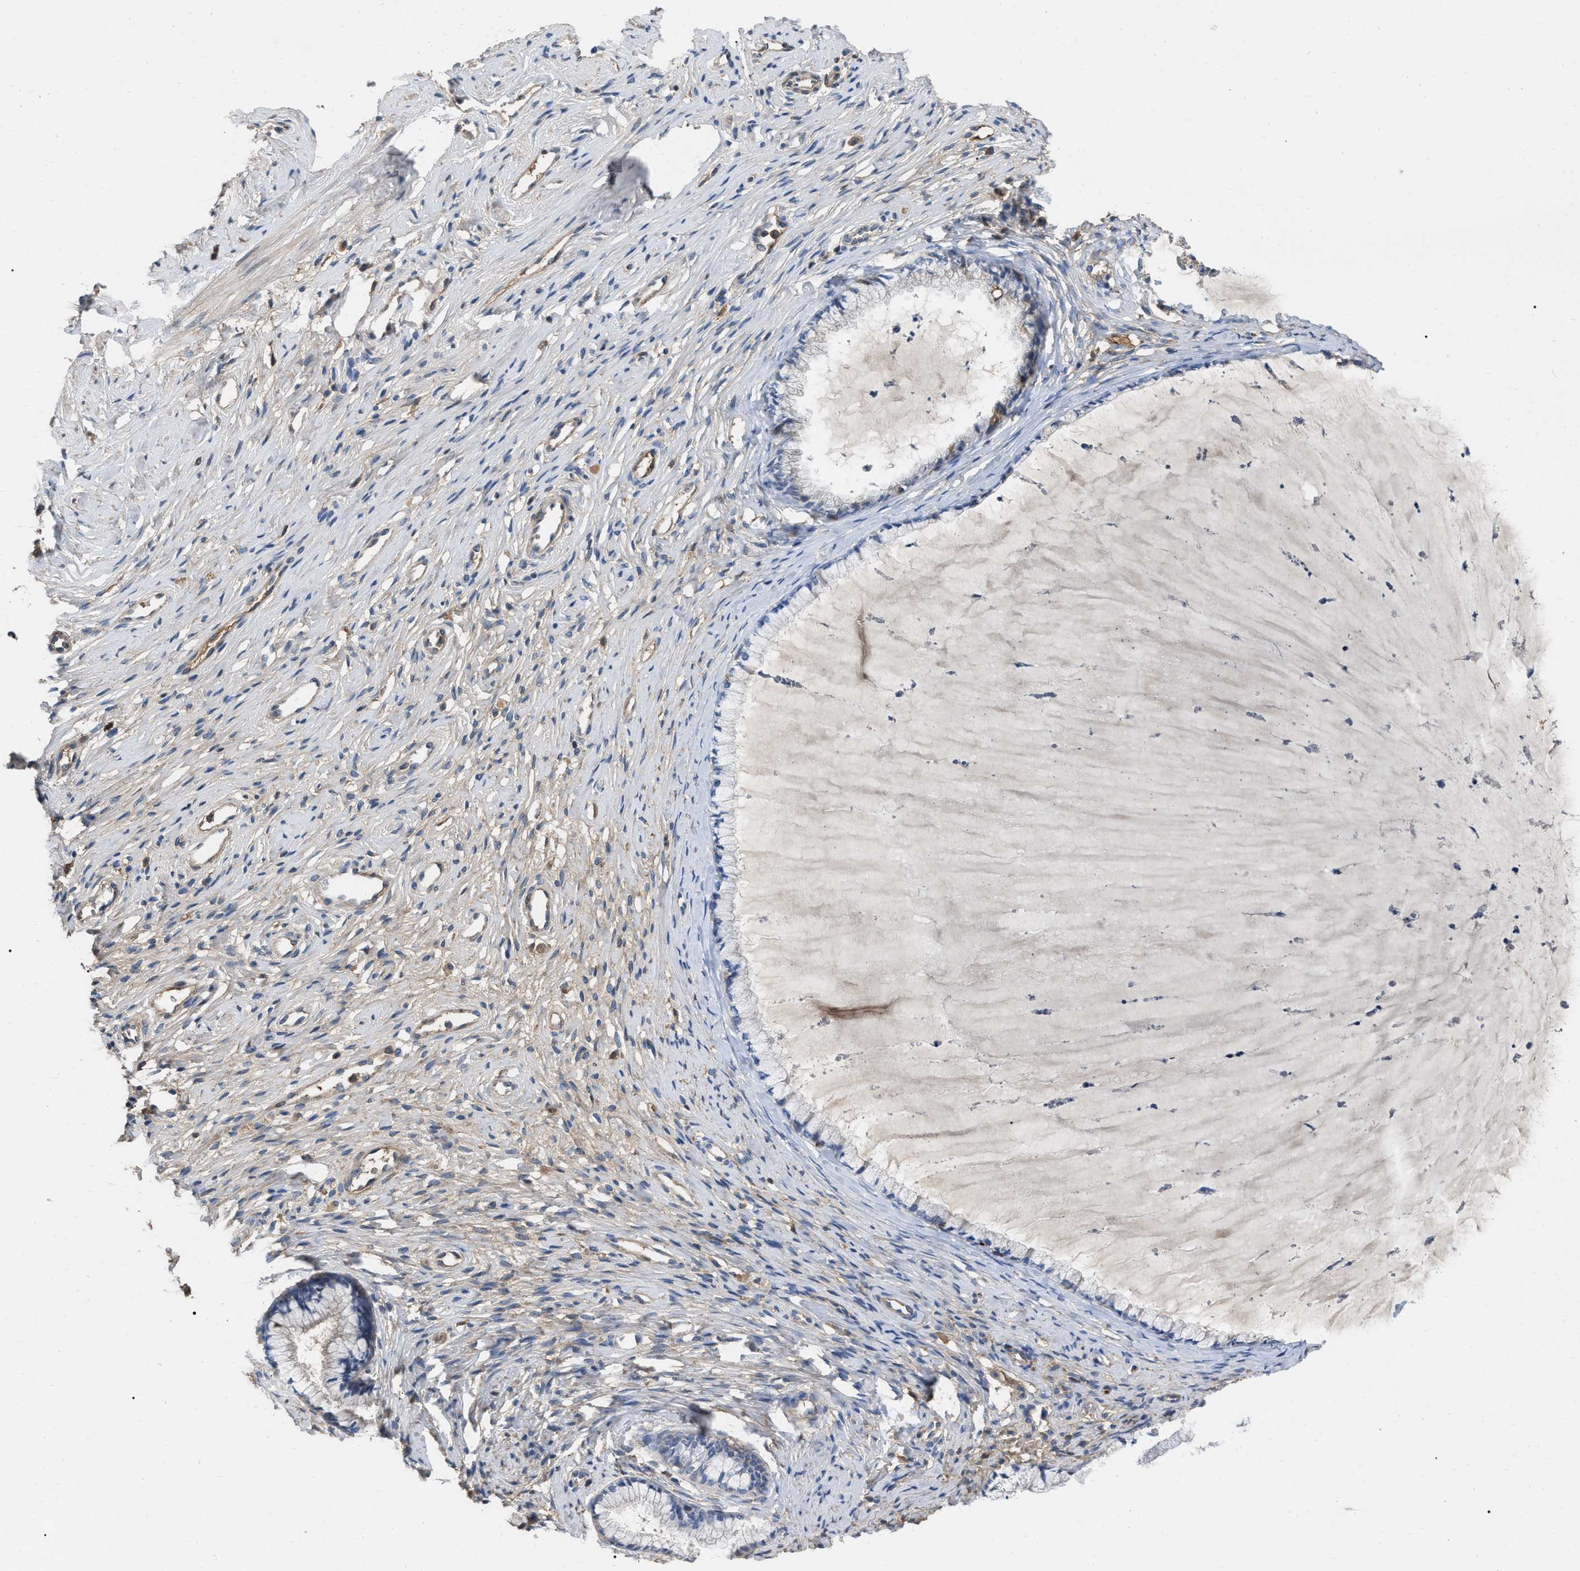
{"staining": {"intensity": "negative", "quantity": "none", "location": "none"}, "tissue": "cervix", "cell_type": "Glandular cells", "image_type": "normal", "snomed": [{"axis": "morphology", "description": "Normal tissue, NOS"}, {"axis": "topography", "description": "Cervix"}], "caption": "Immunohistochemistry image of benign human cervix stained for a protein (brown), which shows no positivity in glandular cells.", "gene": "GPR179", "patient": {"sex": "female", "age": 77}}